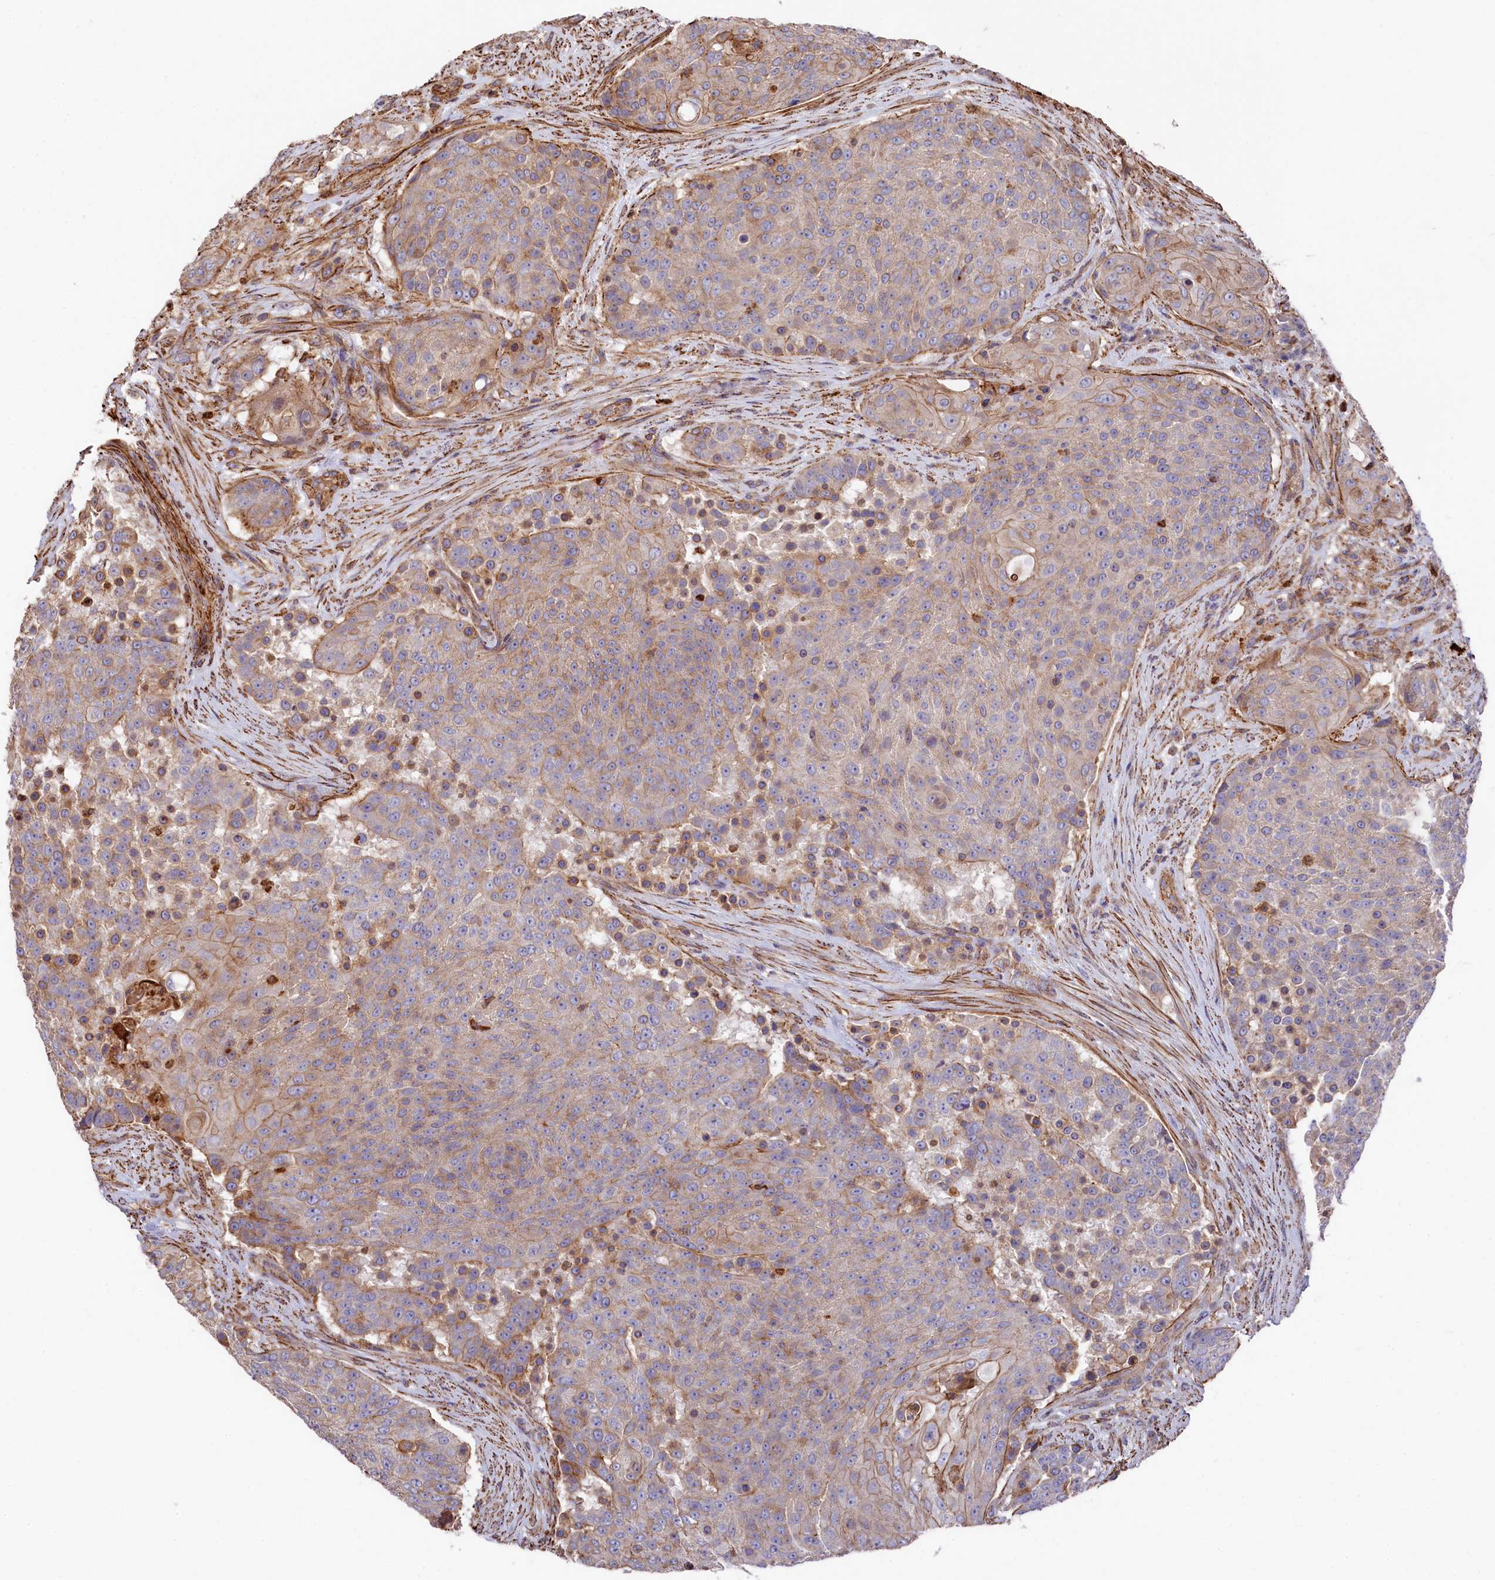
{"staining": {"intensity": "weak", "quantity": "<25%", "location": "cytoplasmic/membranous"}, "tissue": "urothelial cancer", "cell_type": "Tumor cells", "image_type": "cancer", "snomed": [{"axis": "morphology", "description": "Urothelial carcinoma, High grade"}, {"axis": "topography", "description": "Urinary bladder"}], "caption": "Immunohistochemistry photomicrograph of urothelial carcinoma (high-grade) stained for a protein (brown), which demonstrates no positivity in tumor cells.", "gene": "RAPSN", "patient": {"sex": "female", "age": 63}}